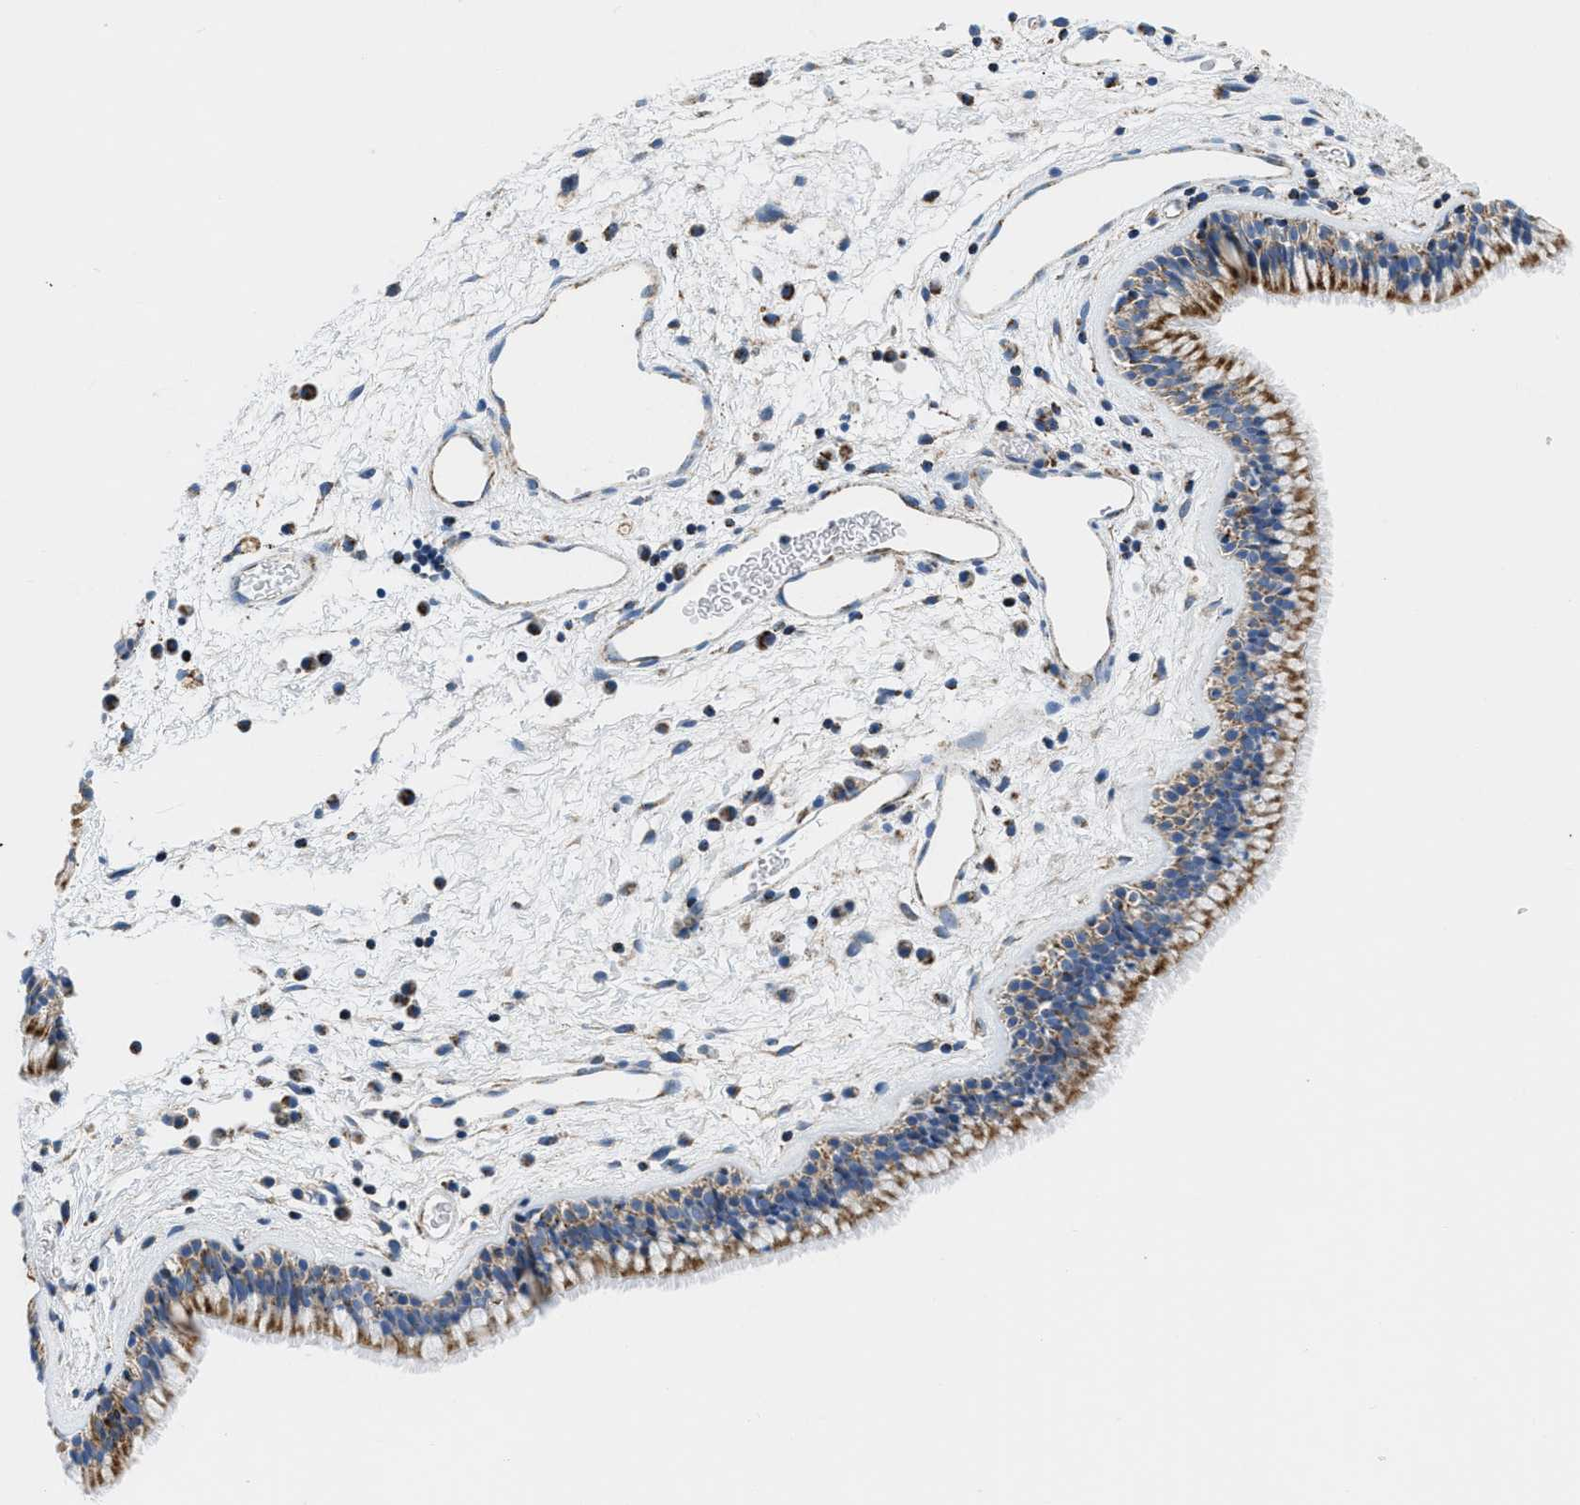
{"staining": {"intensity": "moderate", "quantity": ">75%", "location": "cytoplasmic/membranous"}, "tissue": "nasopharynx", "cell_type": "Respiratory epithelial cells", "image_type": "normal", "snomed": [{"axis": "morphology", "description": "Normal tissue, NOS"}, {"axis": "morphology", "description": "Inflammation, NOS"}, {"axis": "topography", "description": "Nasopharynx"}], "caption": "Immunohistochemical staining of normal nasopharynx exhibits moderate cytoplasmic/membranous protein positivity in approximately >75% of respiratory epithelial cells.", "gene": "SFXN1", "patient": {"sex": "male", "age": 48}}